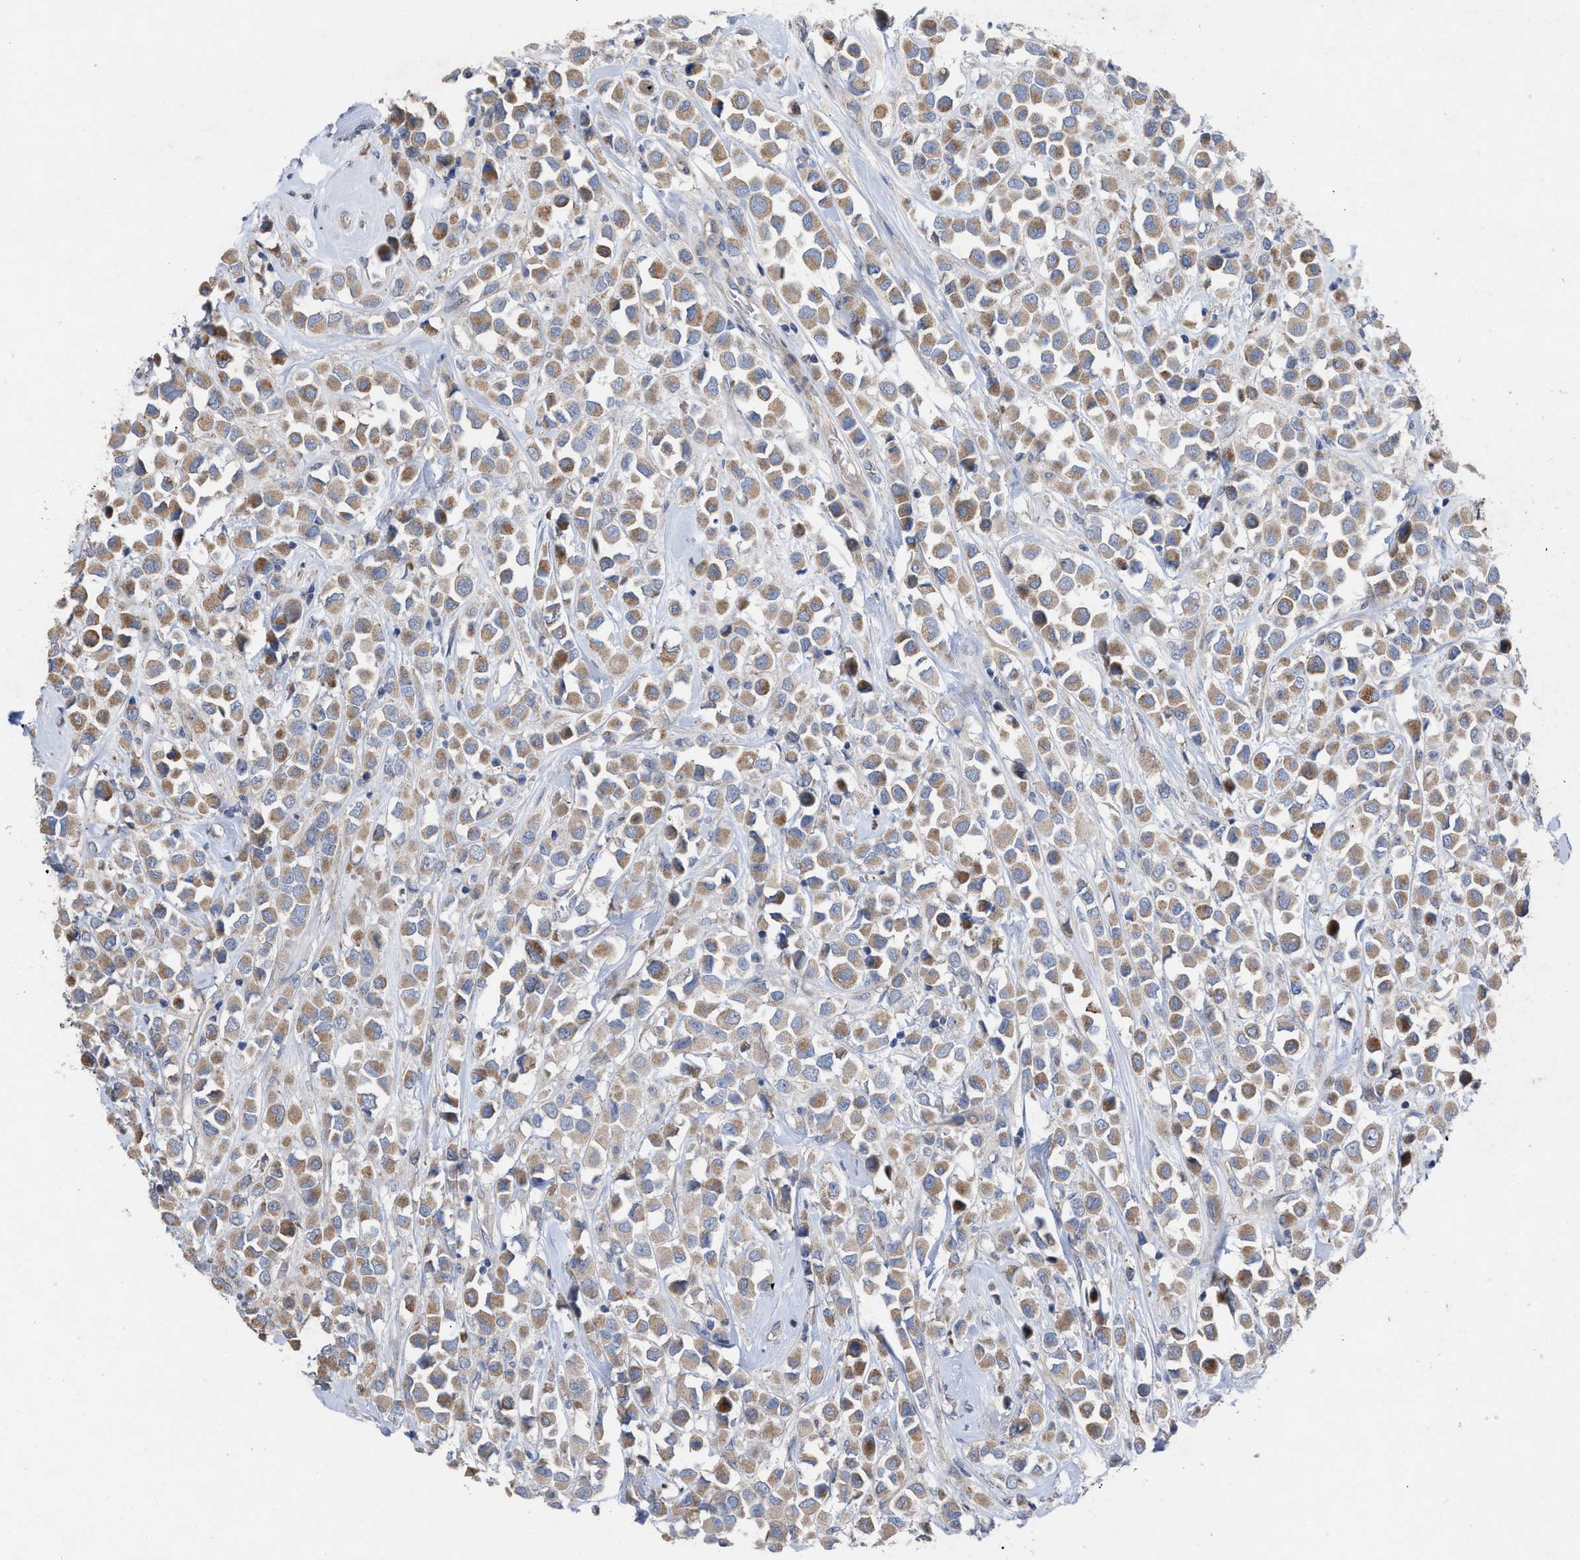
{"staining": {"intensity": "moderate", "quantity": ">75%", "location": "cytoplasmic/membranous"}, "tissue": "breast cancer", "cell_type": "Tumor cells", "image_type": "cancer", "snomed": [{"axis": "morphology", "description": "Duct carcinoma"}, {"axis": "topography", "description": "Breast"}], "caption": "The immunohistochemical stain highlights moderate cytoplasmic/membranous expression in tumor cells of breast infiltrating ductal carcinoma tissue.", "gene": "VIP", "patient": {"sex": "female", "age": 61}}